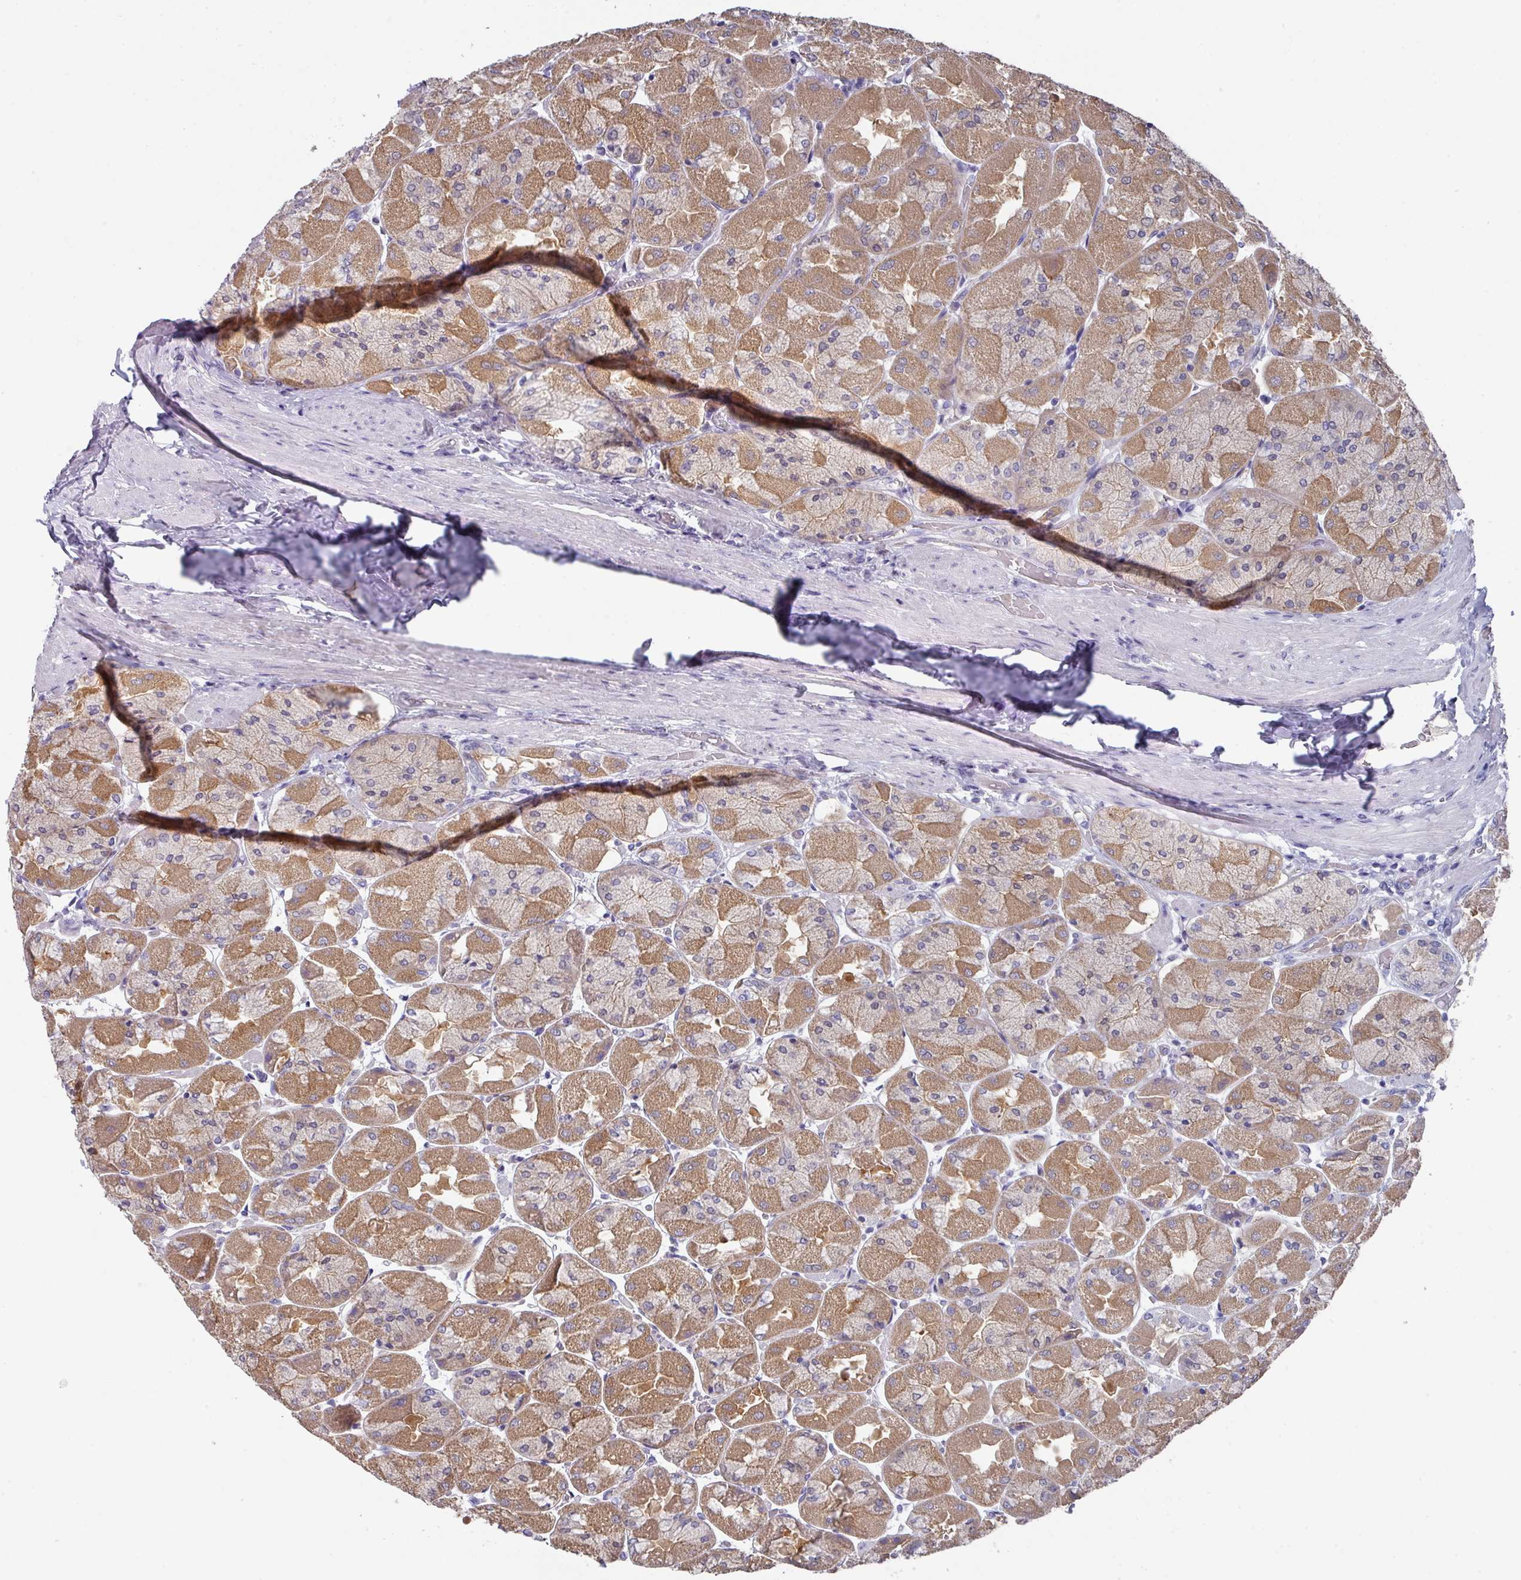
{"staining": {"intensity": "moderate", "quantity": "25%-75%", "location": "cytoplasmic/membranous"}, "tissue": "stomach", "cell_type": "Glandular cells", "image_type": "normal", "snomed": [{"axis": "morphology", "description": "Normal tissue, NOS"}, {"axis": "topography", "description": "Stomach"}], "caption": "Immunohistochemistry (IHC) (DAB) staining of benign human stomach demonstrates moderate cytoplasmic/membranous protein expression in approximately 25%-75% of glandular cells.", "gene": "DEFB115", "patient": {"sex": "female", "age": 61}}